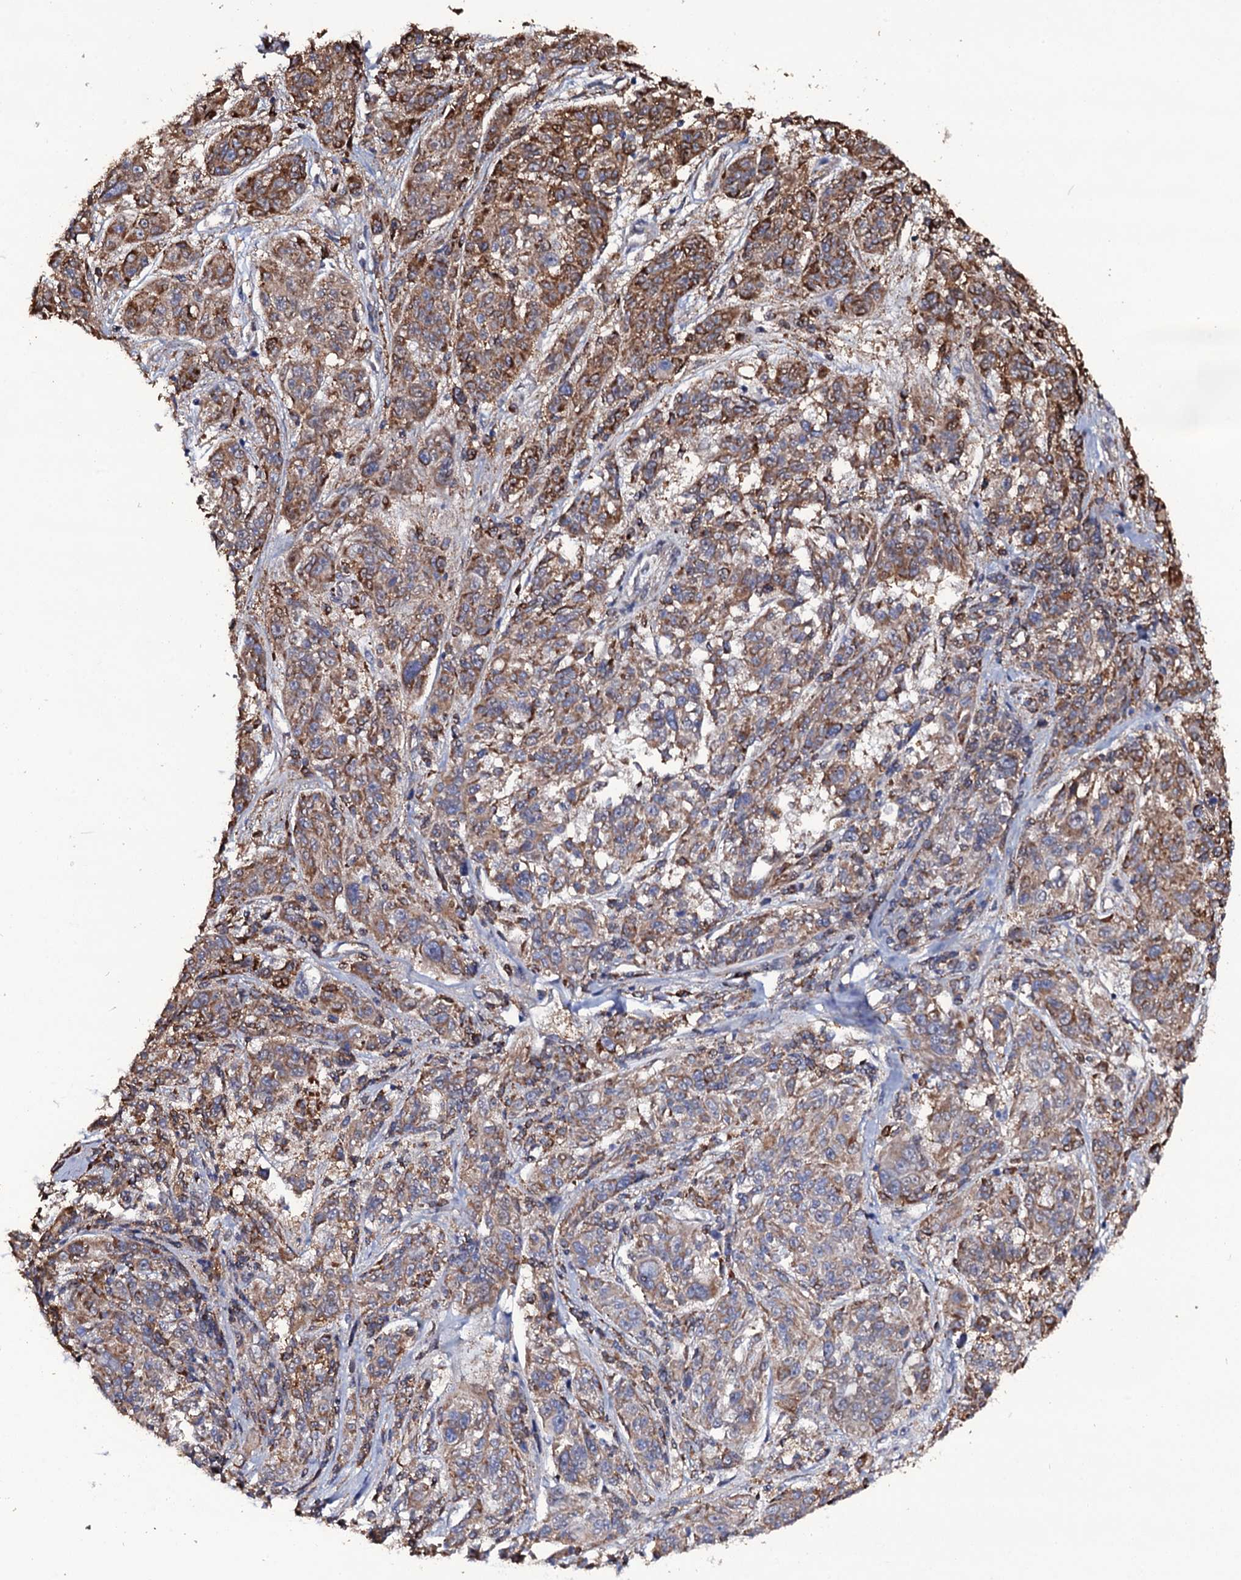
{"staining": {"intensity": "moderate", "quantity": ">75%", "location": "cytoplasmic/membranous"}, "tissue": "melanoma", "cell_type": "Tumor cells", "image_type": "cancer", "snomed": [{"axis": "morphology", "description": "Malignant melanoma, NOS"}, {"axis": "topography", "description": "Skin"}], "caption": "Human malignant melanoma stained with a protein marker exhibits moderate staining in tumor cells.", "gene": "TTC23", "patient": {"sex": "male", "age": 53}}